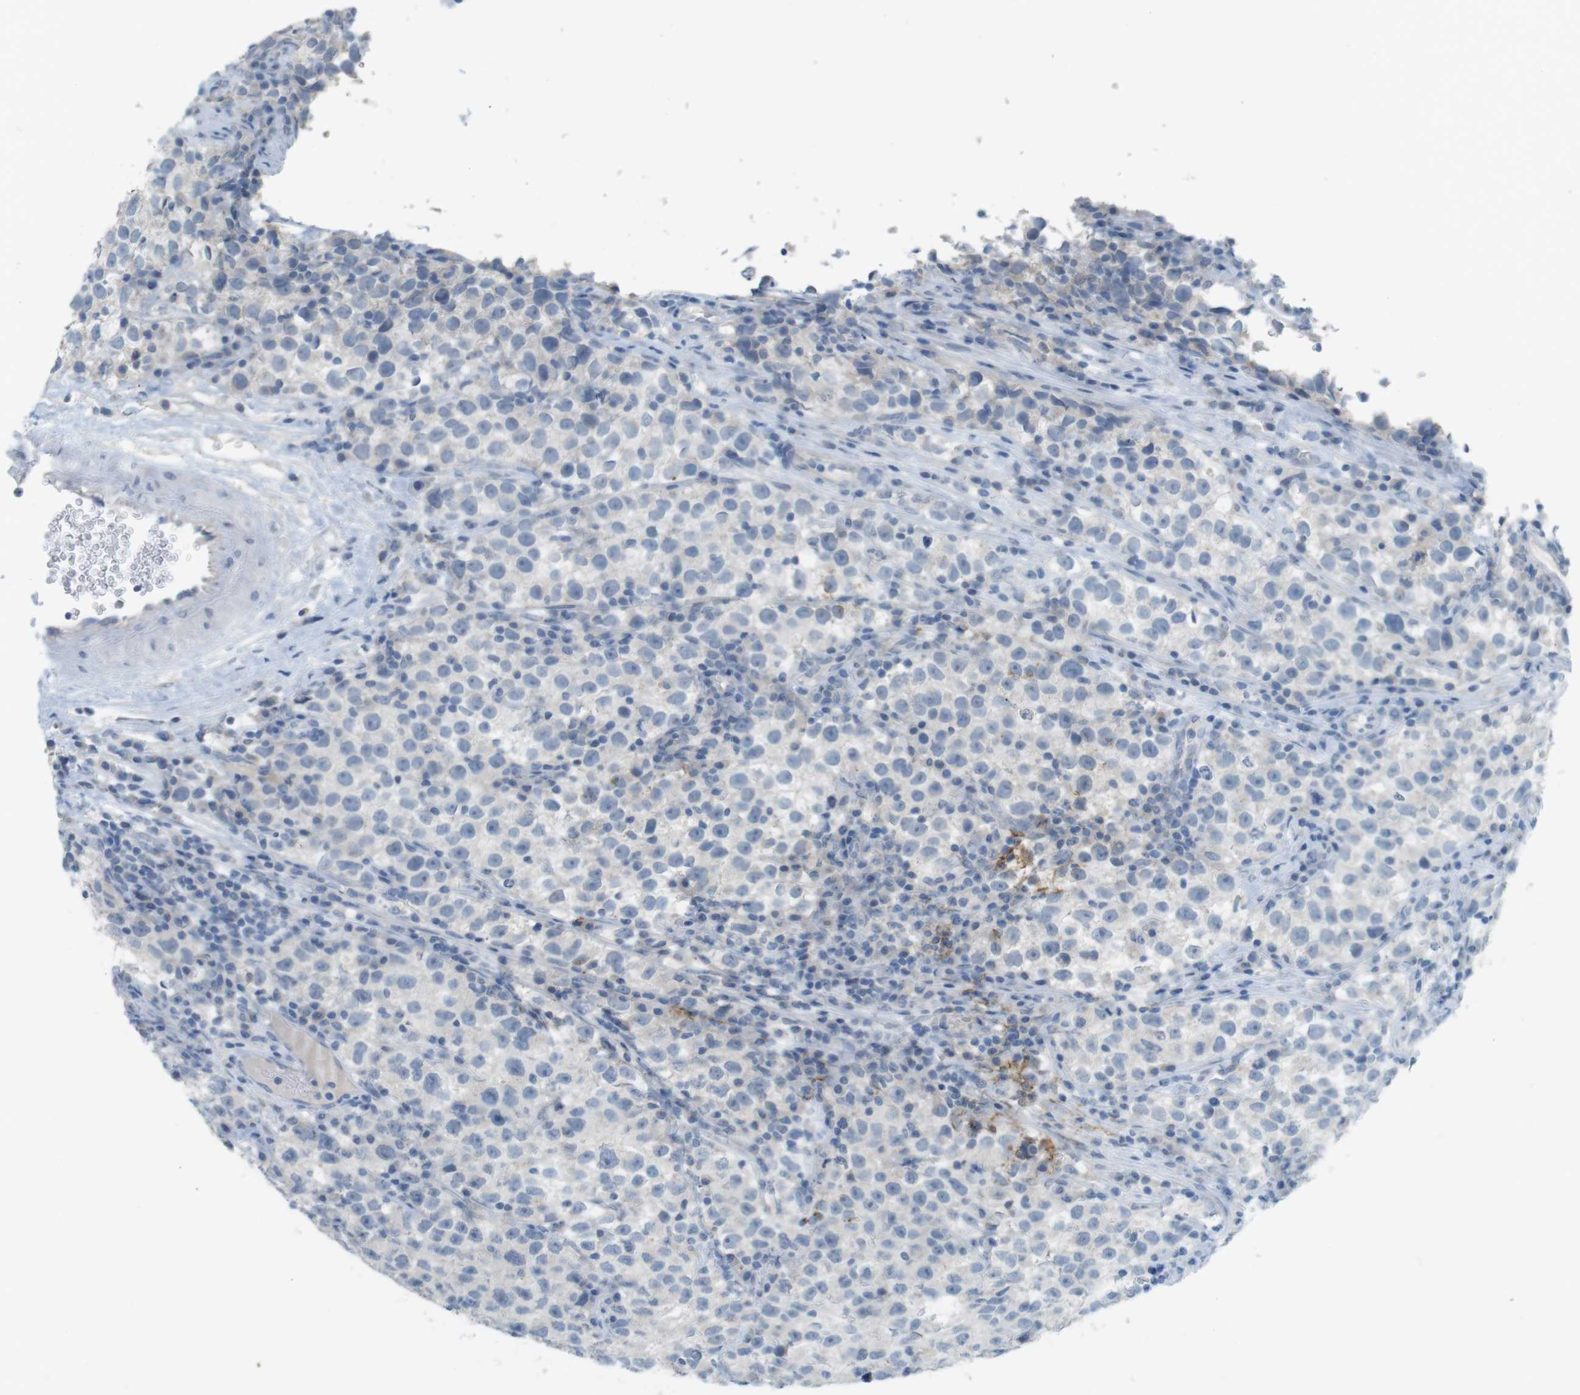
{"staining": {"intensity": "negative", "quantity": "none", "location": "none"}, "tissue": "testis cancer", "cell_type": "Tumor cells", "image_type": "cancer", "snomed": [{"axis": "morphology", "description": "Seminoma, NOS"}, {"axis": "topography", "description": "Testis"}], "caption": "Human testis cancer (seminoma) stained for a protein using IHC displays no expression in tumor cells.", "gene": "MUC5B", "patient": {"sex": "male", "age": 22}}